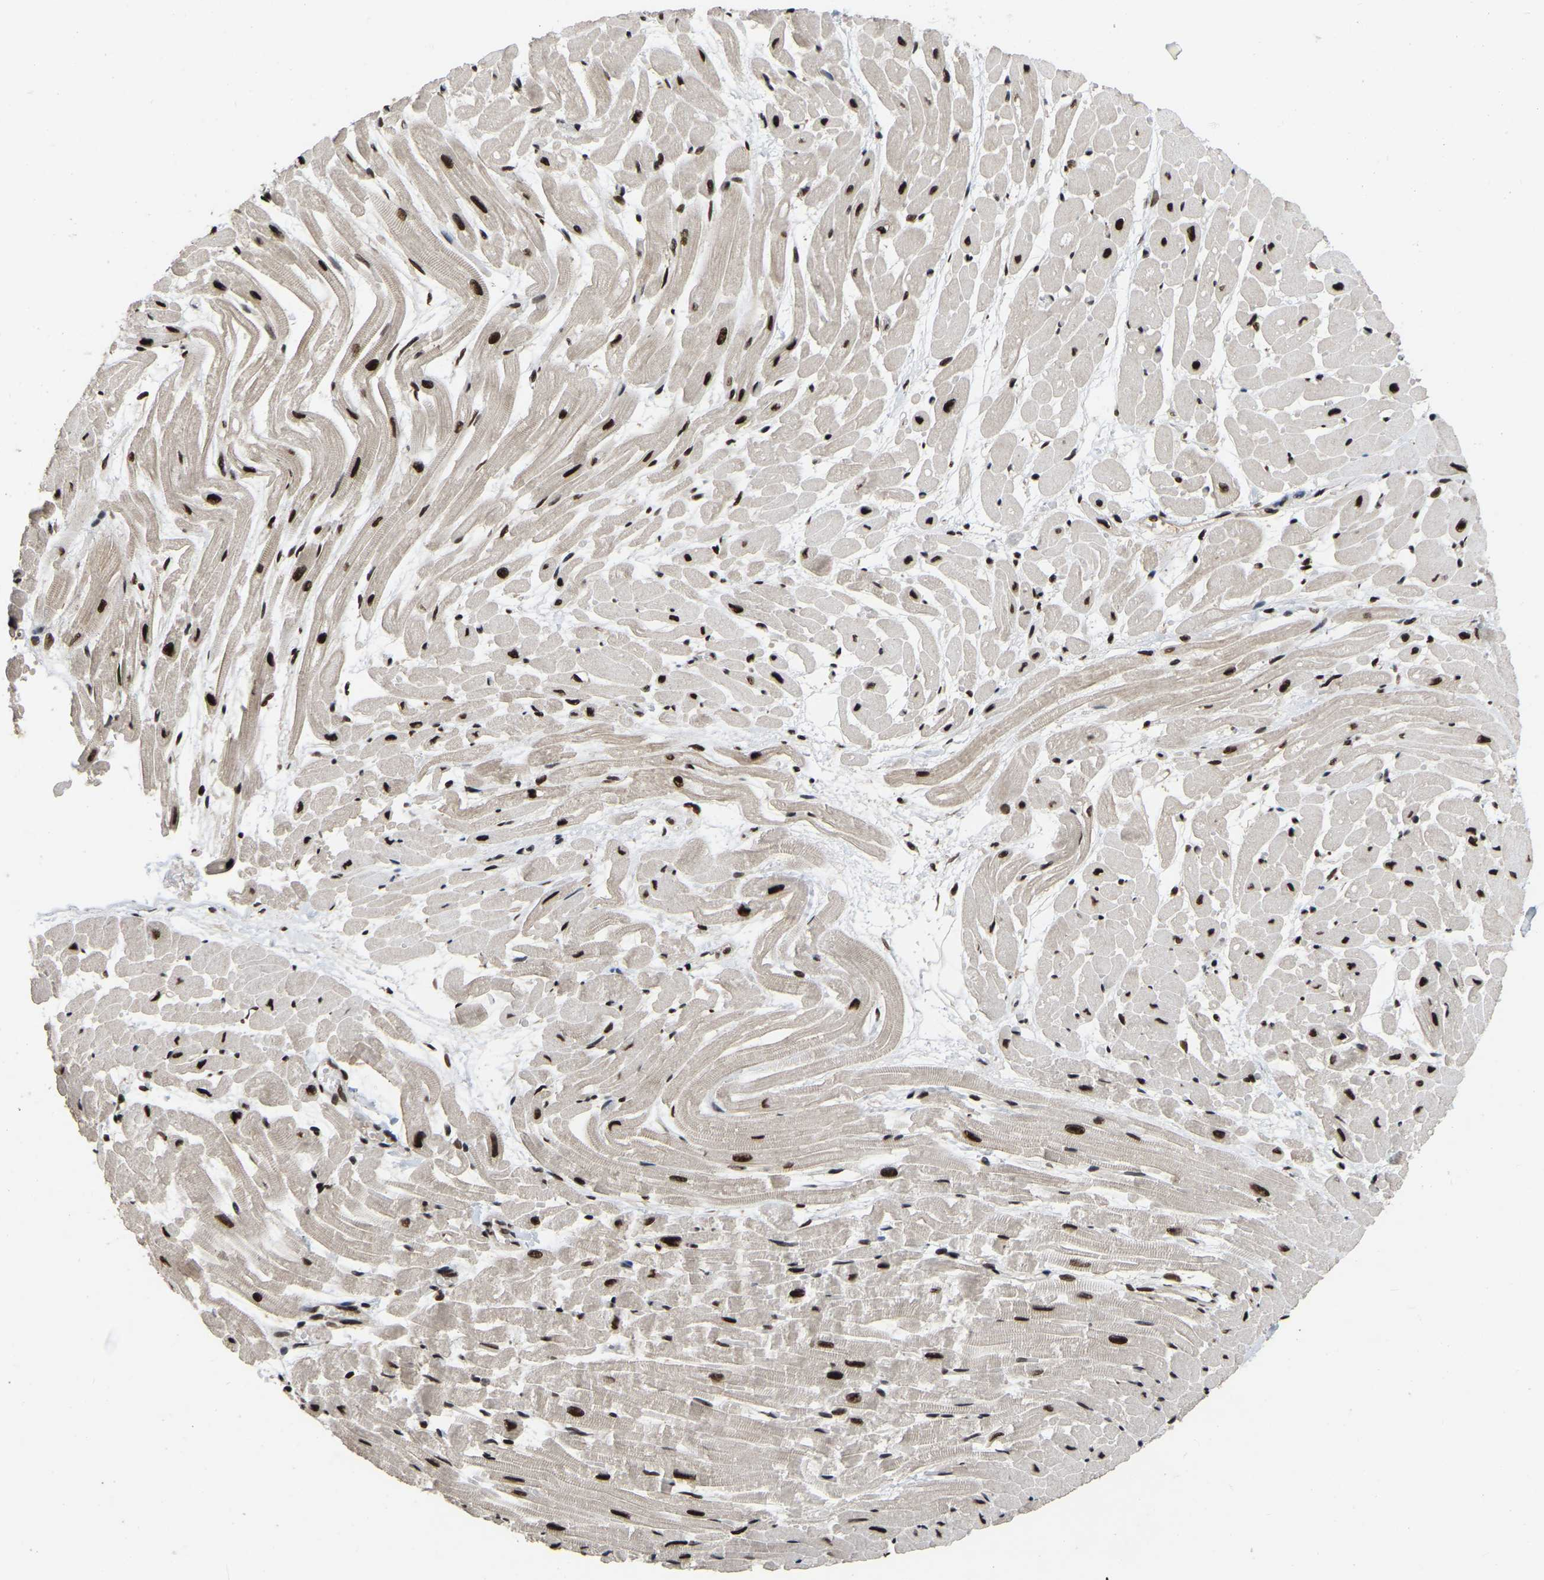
{"staining": {"intensity": "strong", "quantity": ">75%", "location": "nuclear"}, "tissue": "heart muscle", "cell_type": "Cardiomyocytes", "image_type": "normal", "snomed": [{"axis": "morphology", "description": "Normal tissue, NOS"}, {"axis": "topography", "description": "Heart"}], "caption": "Heart muscle stained for a protein shows strong nuclear positivity in cardiomyocytes. Immunohistochemistry stains the protein of interest in brown and the nuclei are stained blue.", "gene": "TBL1XR1", "patient": {"sex": "male", "age": 45}}